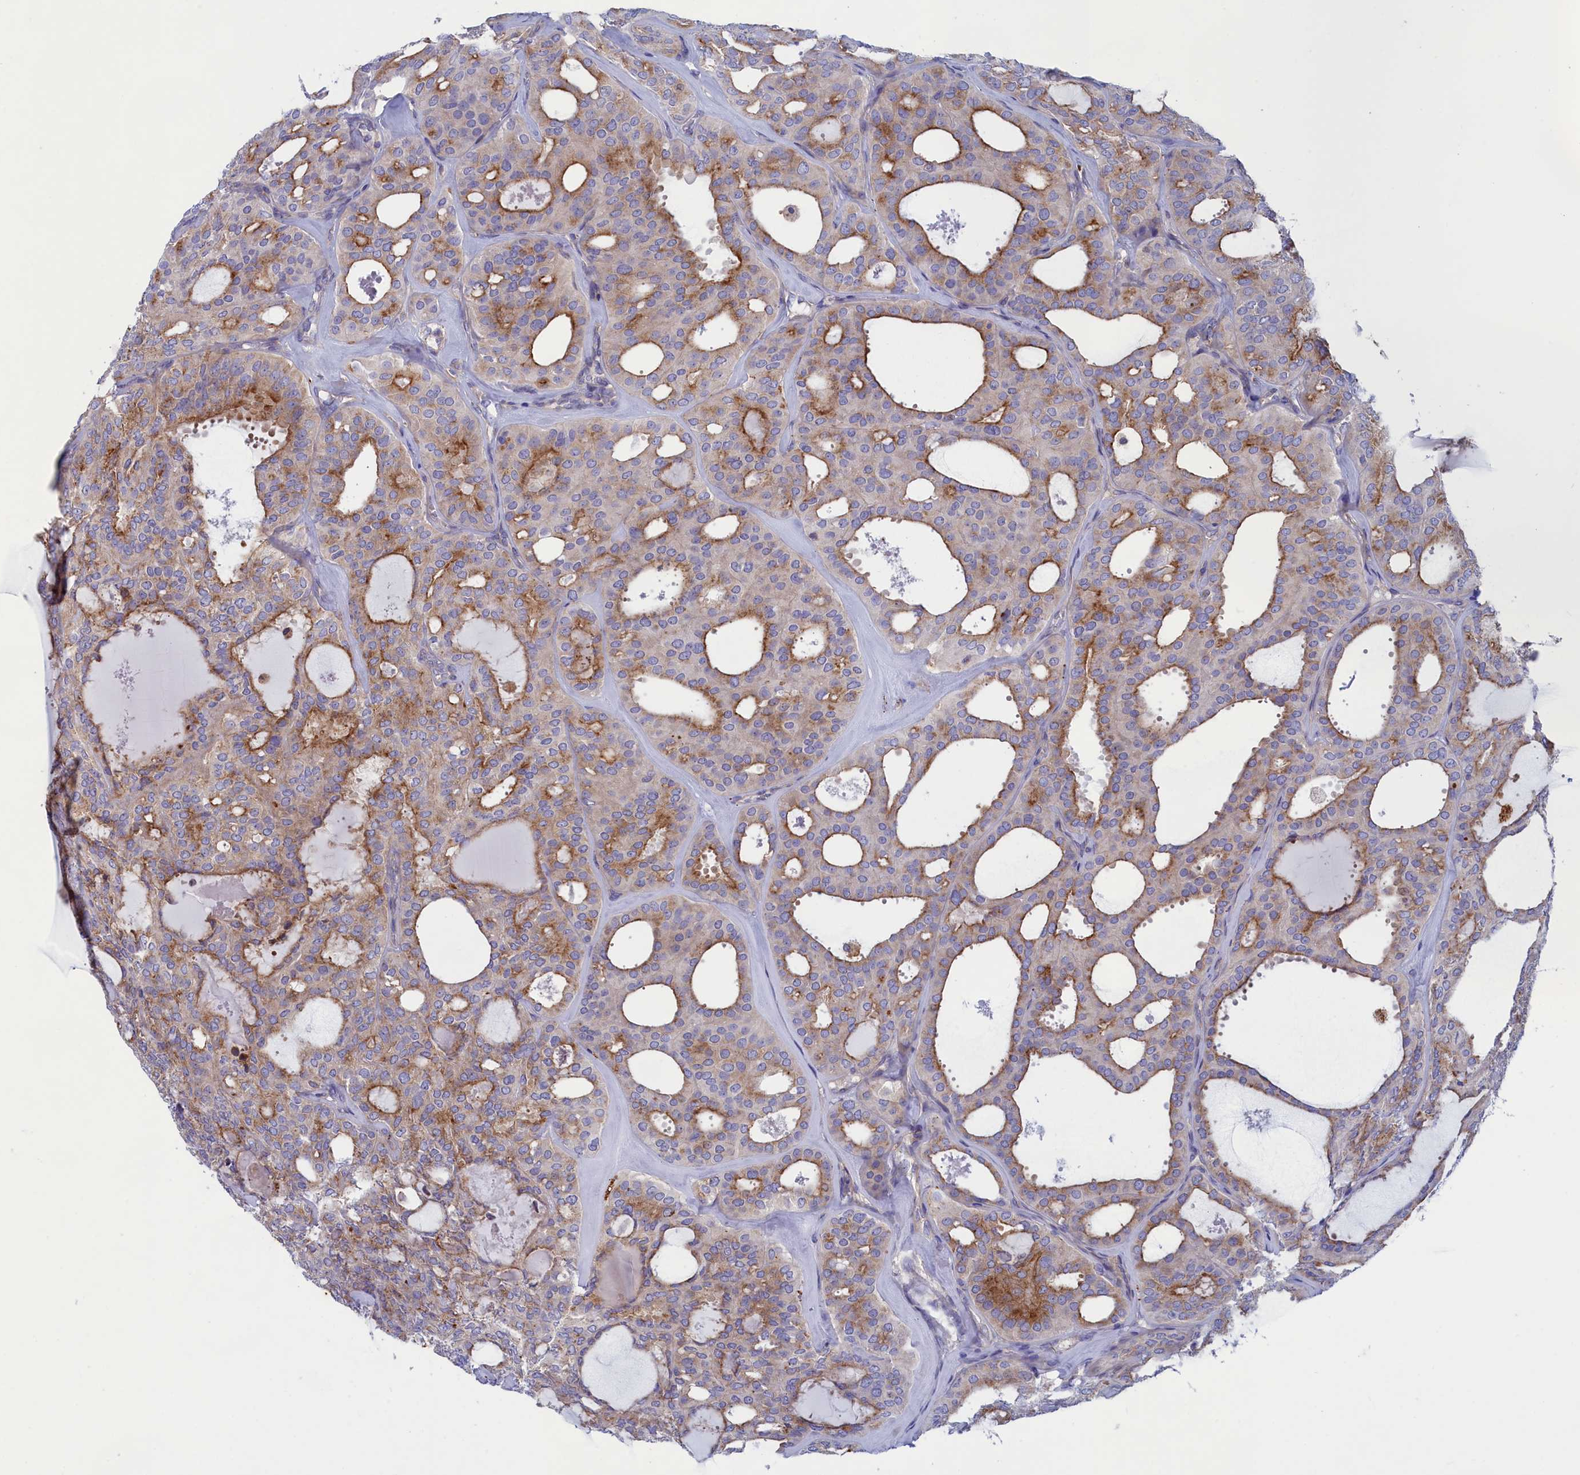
{"staining": {"intensity": "moderate", "quantity": "<25%", "location": "cytoplasmic/membranous"}, "tissue": "thyroid cancer", "cell_type": "Tumor cells", "image_type": "cancer", "snomed": [{"axis": "morphology", "description": "Follicular adenoma carcinoma, NOS"}, {"axis": "topography", "description": "Thyroid gland"}], "caption": "This histopathology image demonstrates immunohistochemistry (IHC) staining of human thyroid follicular adenoma carcinoma, with low moderate cytoplasmic/membranous staining in approximately <25% of tumor cells.", "gene": "SCAMP4", "patient": {"sex": "male", "age": 75}}